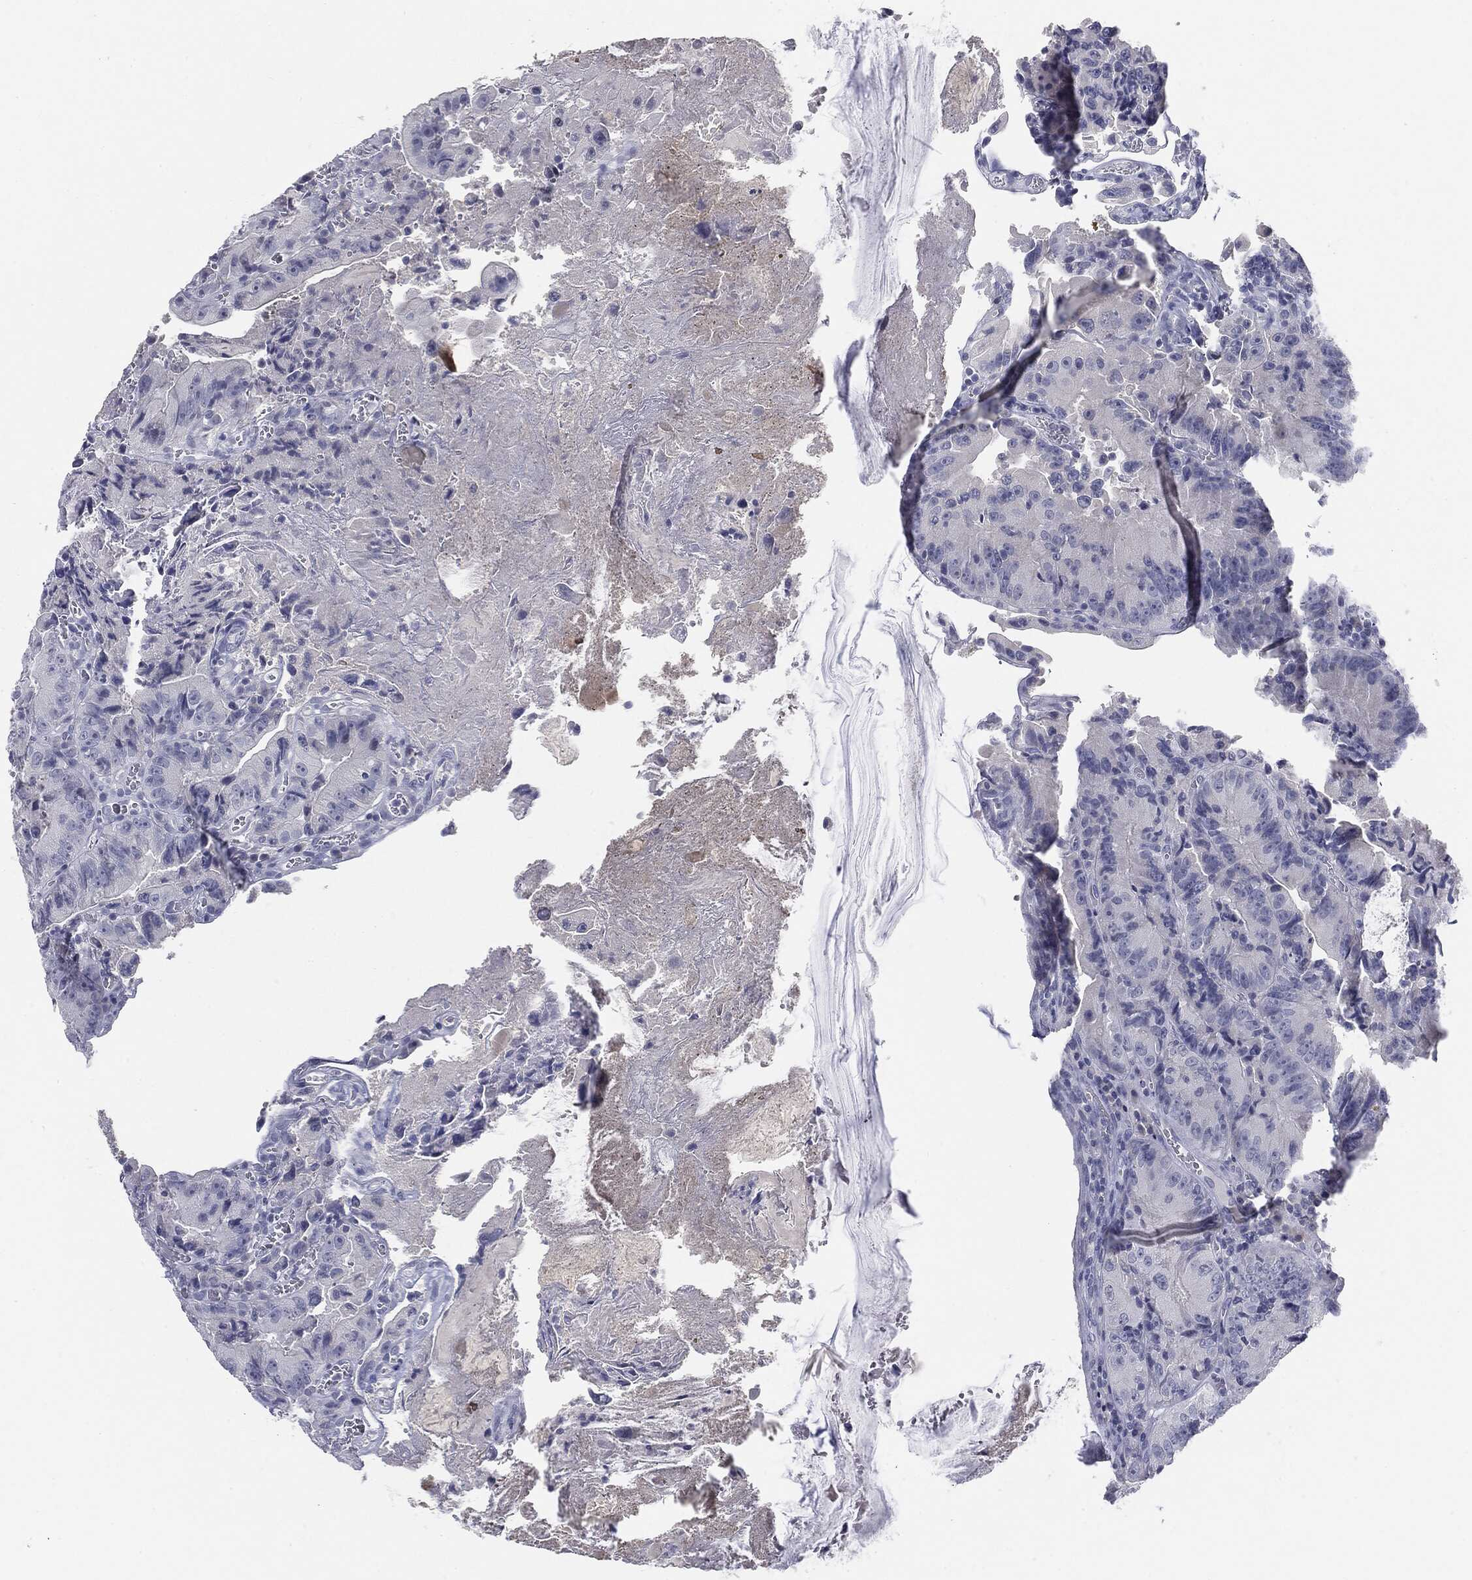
{"staining": {"intensity": "negative", "quantity": "none", "location": "none"}, "tissue": "colorectal cancer", "cell_type": "Tumor cells", "image_type": "cancer", "snomed": [{"axis": "morphology", "description": "Adenocarcinoma, NOS"}, {"axis": "topography", "description": "Colon"}], "caption": "Colorectal adenocarcinoma was stained to show a protein in brown. There is no significant staining in tumor cells. (DAB (3,3'-diaminobenzidine) immunohistochemistry with hematoxylin counter stain).", "gene": "CGB1", "patient": {"sex": "female", "age": 86}}